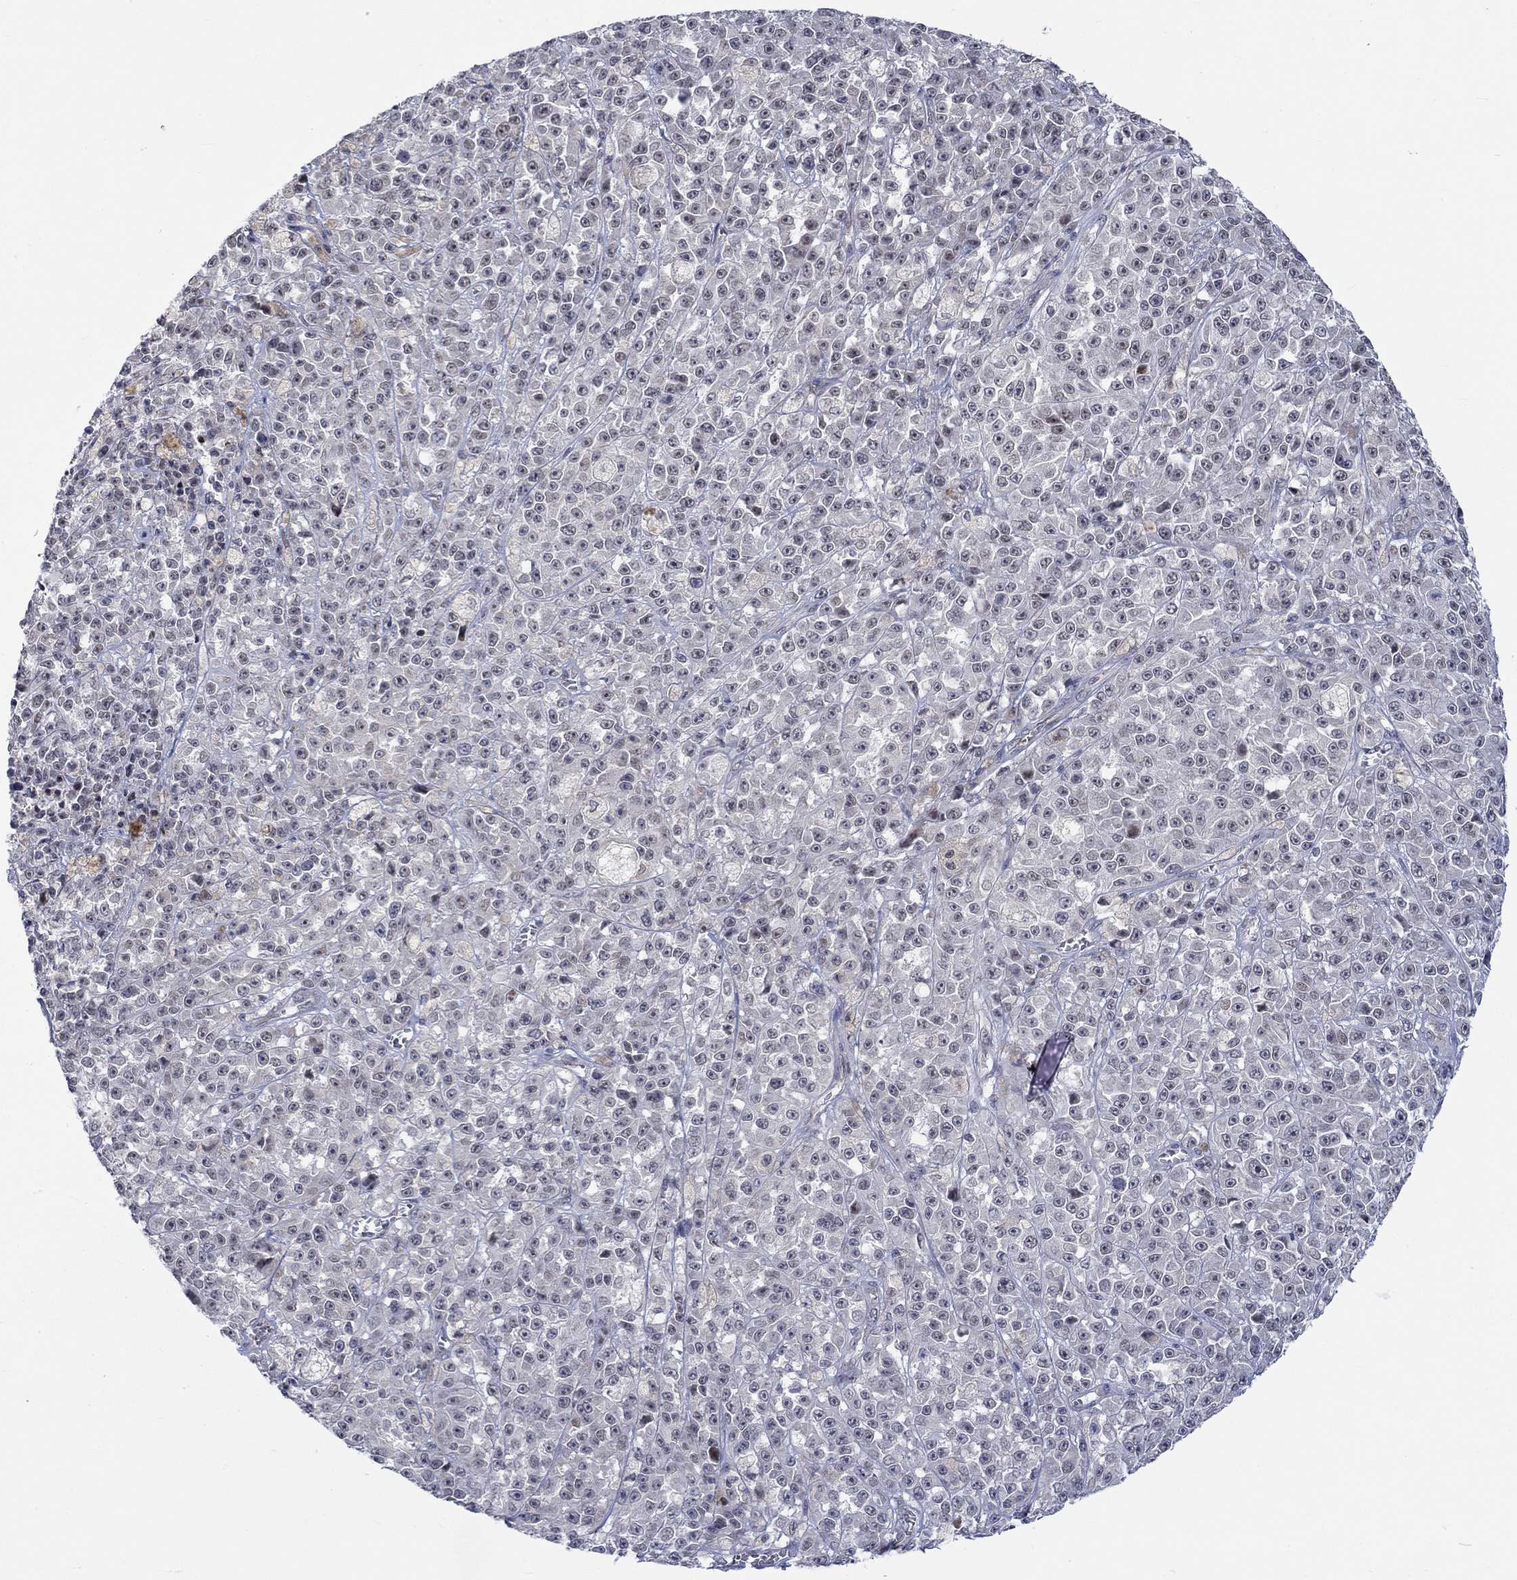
{"staining": {"intensity": "negative", "quantity": "none", "location": "none"}, "tissue": "melanoma", "cell_type": "Tumor cells", "image_type": "cancer", "snomed": [{"axis": "morphology", "description": "Malignant melanoma, NOS"}, {"axis": "topography", "description": "Skin"}], "caption": "DAB (3,3'-diaminobenzidine) immunohistochemical staining of human malignant melanoma demonstrates no significant positivity in tumor cells.", "gene": "WASF1", "patient": {"sex": "female", "age": 58}}